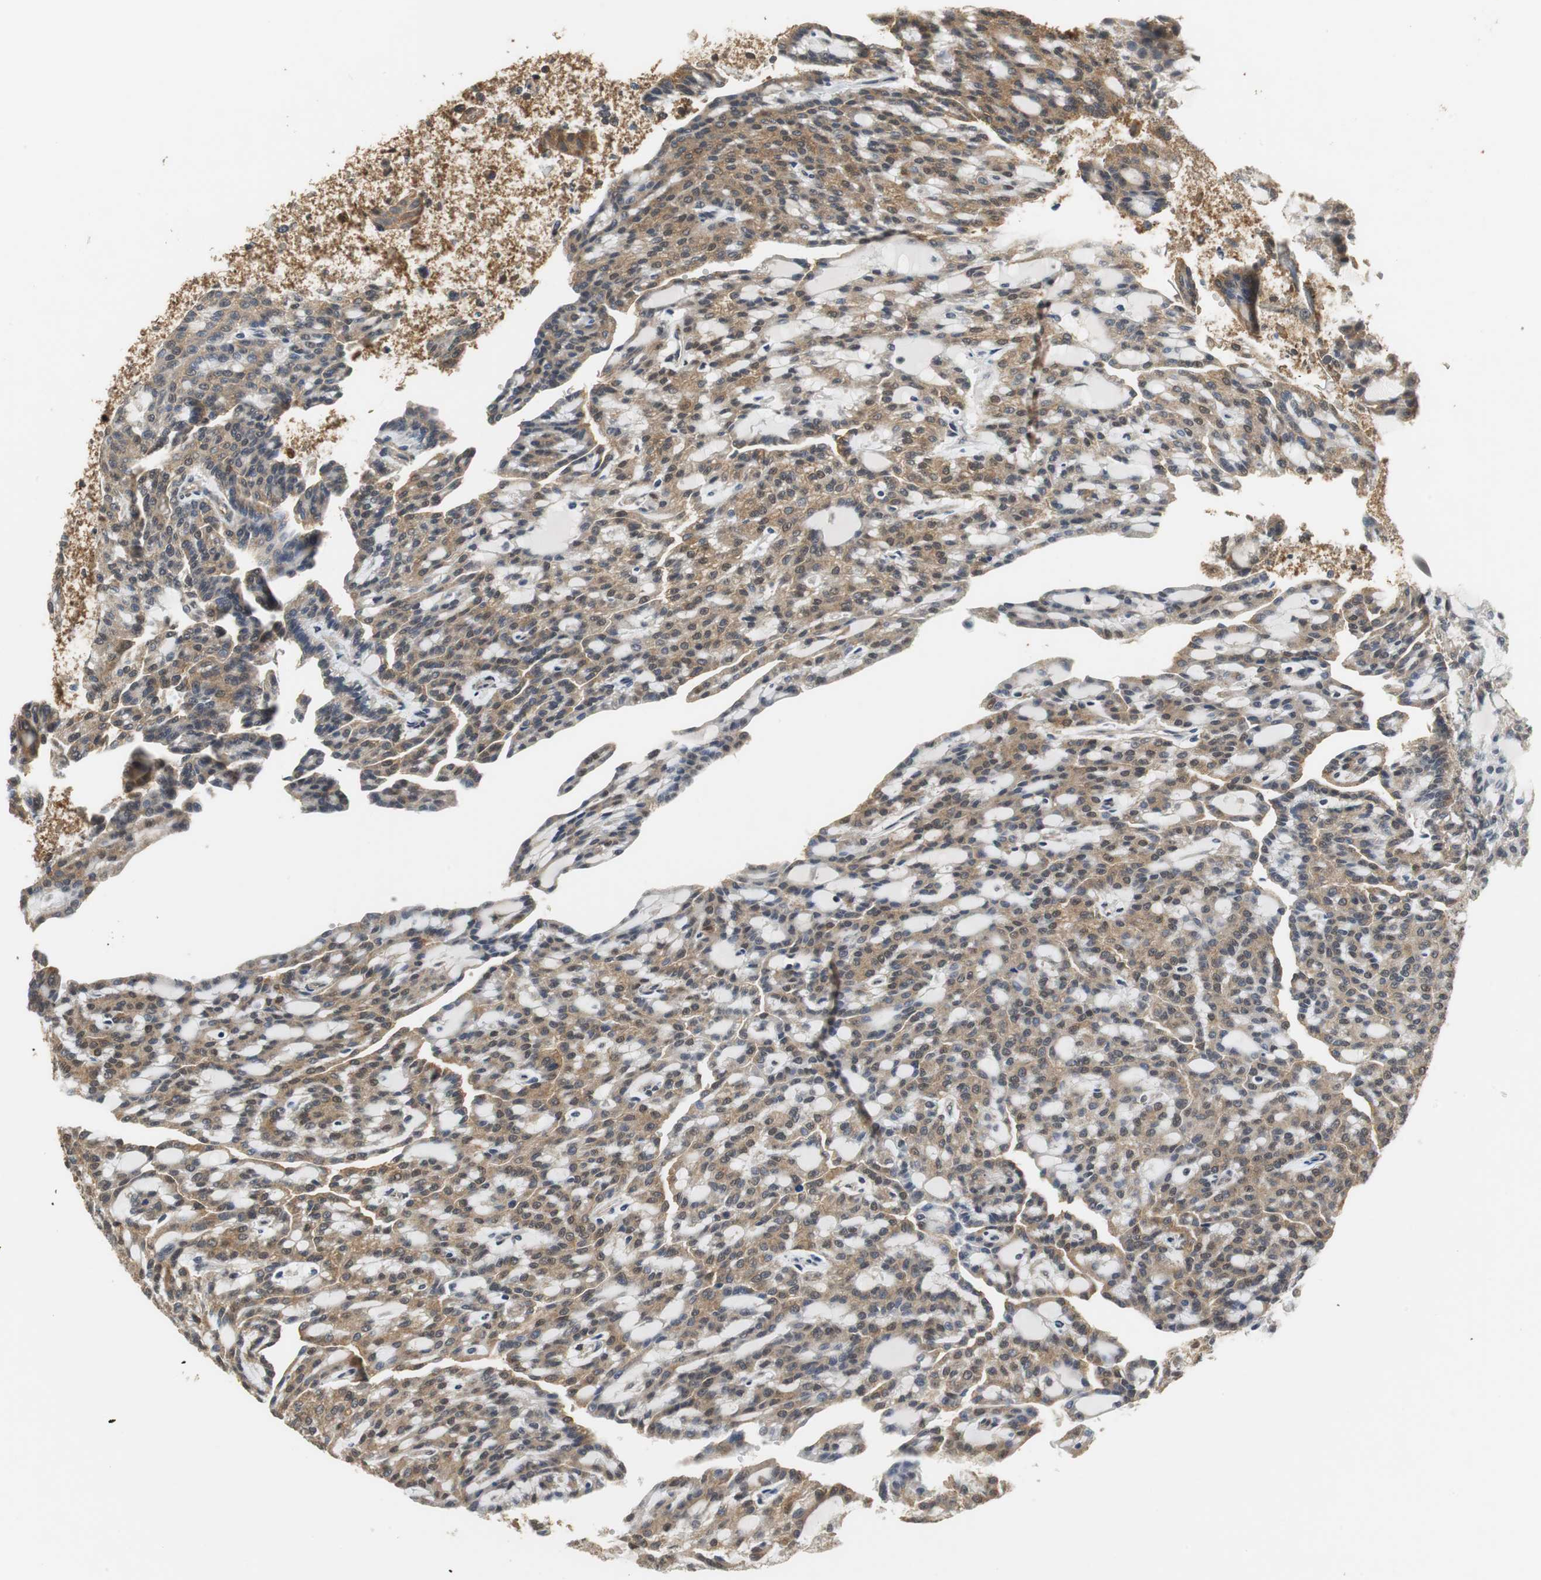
{"staining": {"intensity": "moderate", "quantity": ">75%", "location": "cytoplasmic/membranous,nuclear"}, "tissue": "renal cancer", "cell_type": "Tumor cells", "image_type": "cancer", "snomed": [{"axis": "morphology", "description": "Adenocarcinoma, NOS"}, {"axis": "topography", "description": "Kidney"}], "caption": "Protein staining of adenocarcinoma (renal) tissue shows moderate cytoplasmic/membranous and nuclear staining in approximately >75% of tumor cells.", "gene": "UBQLN2", "patient": {"sex": "male", "age": 63}}